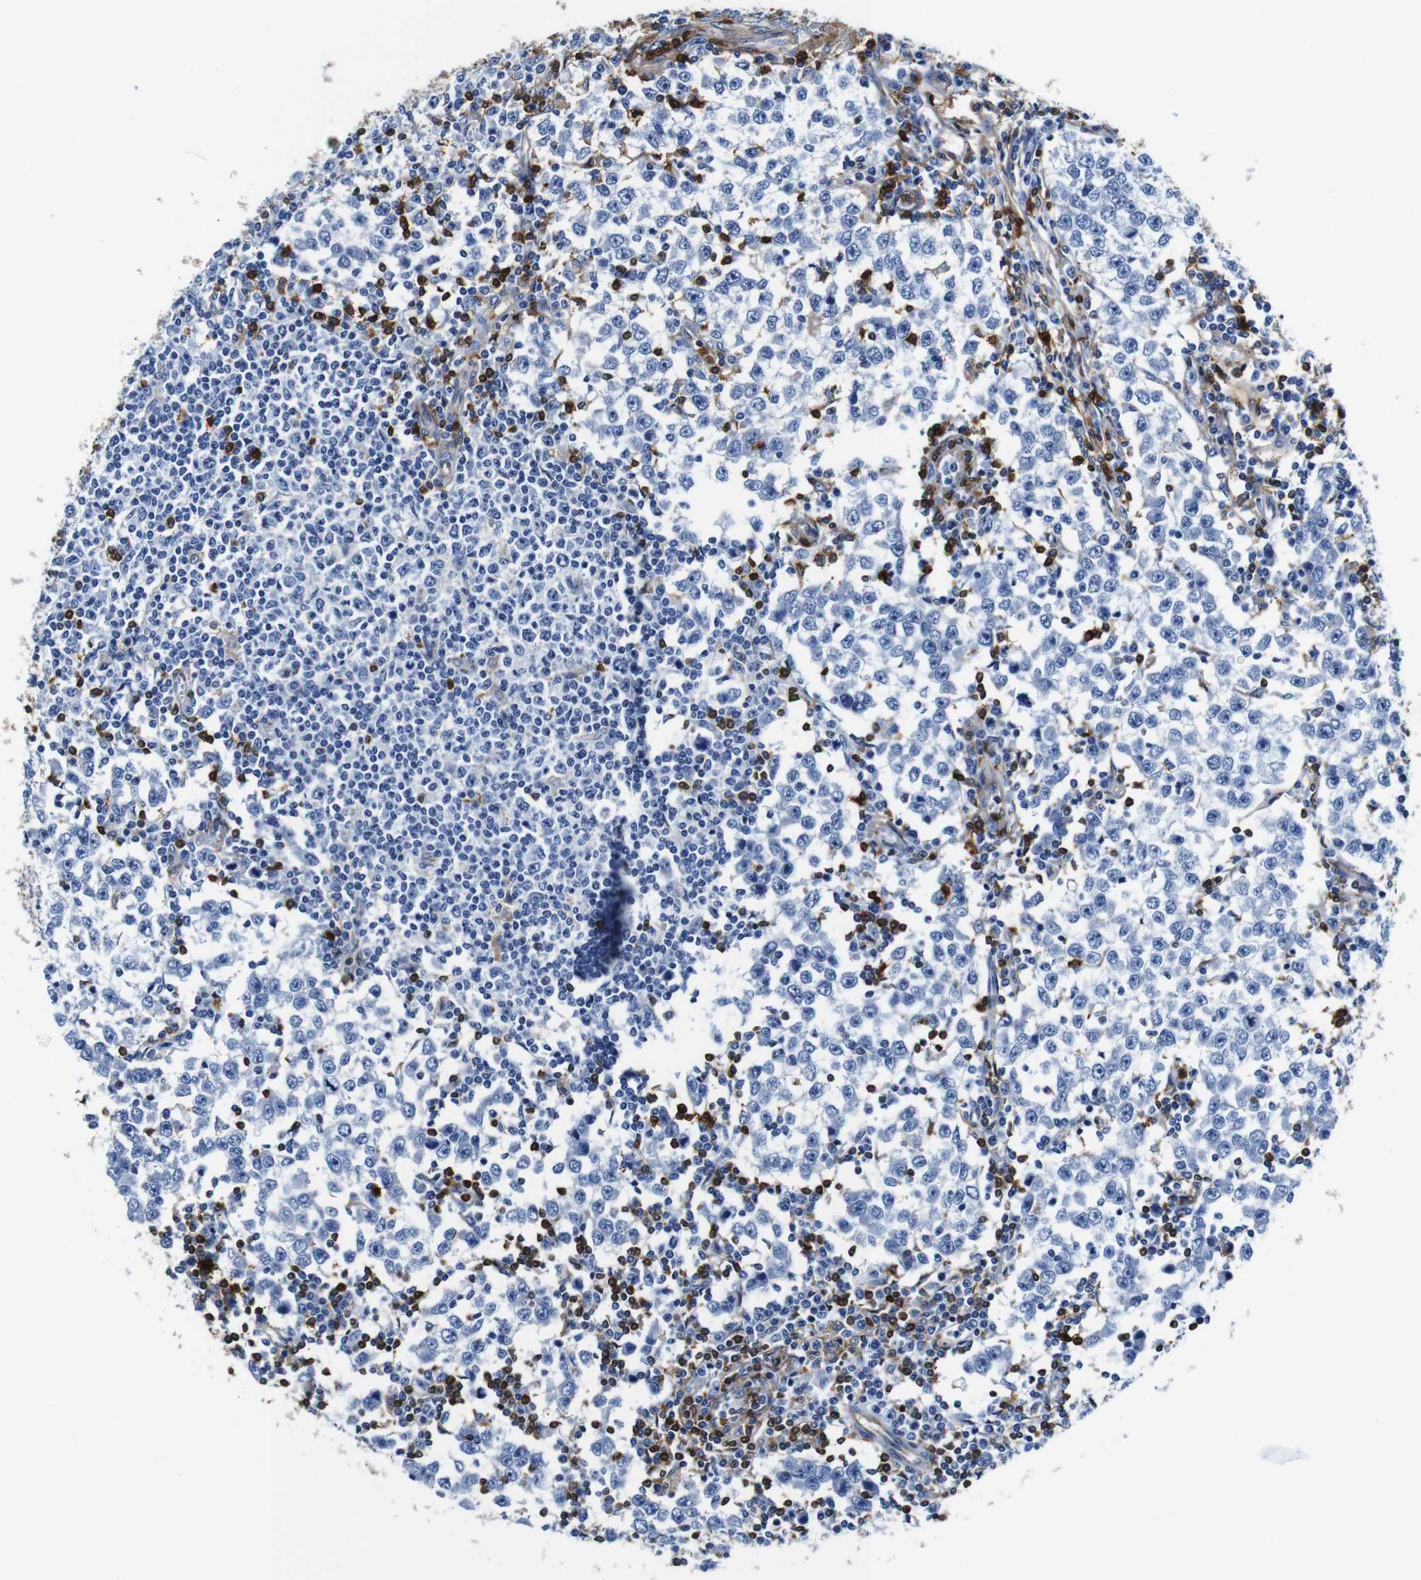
{"staining": {"intensity": "negative", "quantity": "none", "location": "none"}, "tissue": "testis cancer", "cell_type": "Tumor cells", "image_type": "cancer", "snomed": [{"axis": "morphology", "description": "Seminoma, NOS"}, {"axis": "topography", "description": "Testis"}], "caption": "Tumor cells are negative for protein expression in human testis cancer.", "gene": "ANXA1", "patient": {"sex": "male", "age": 65}}